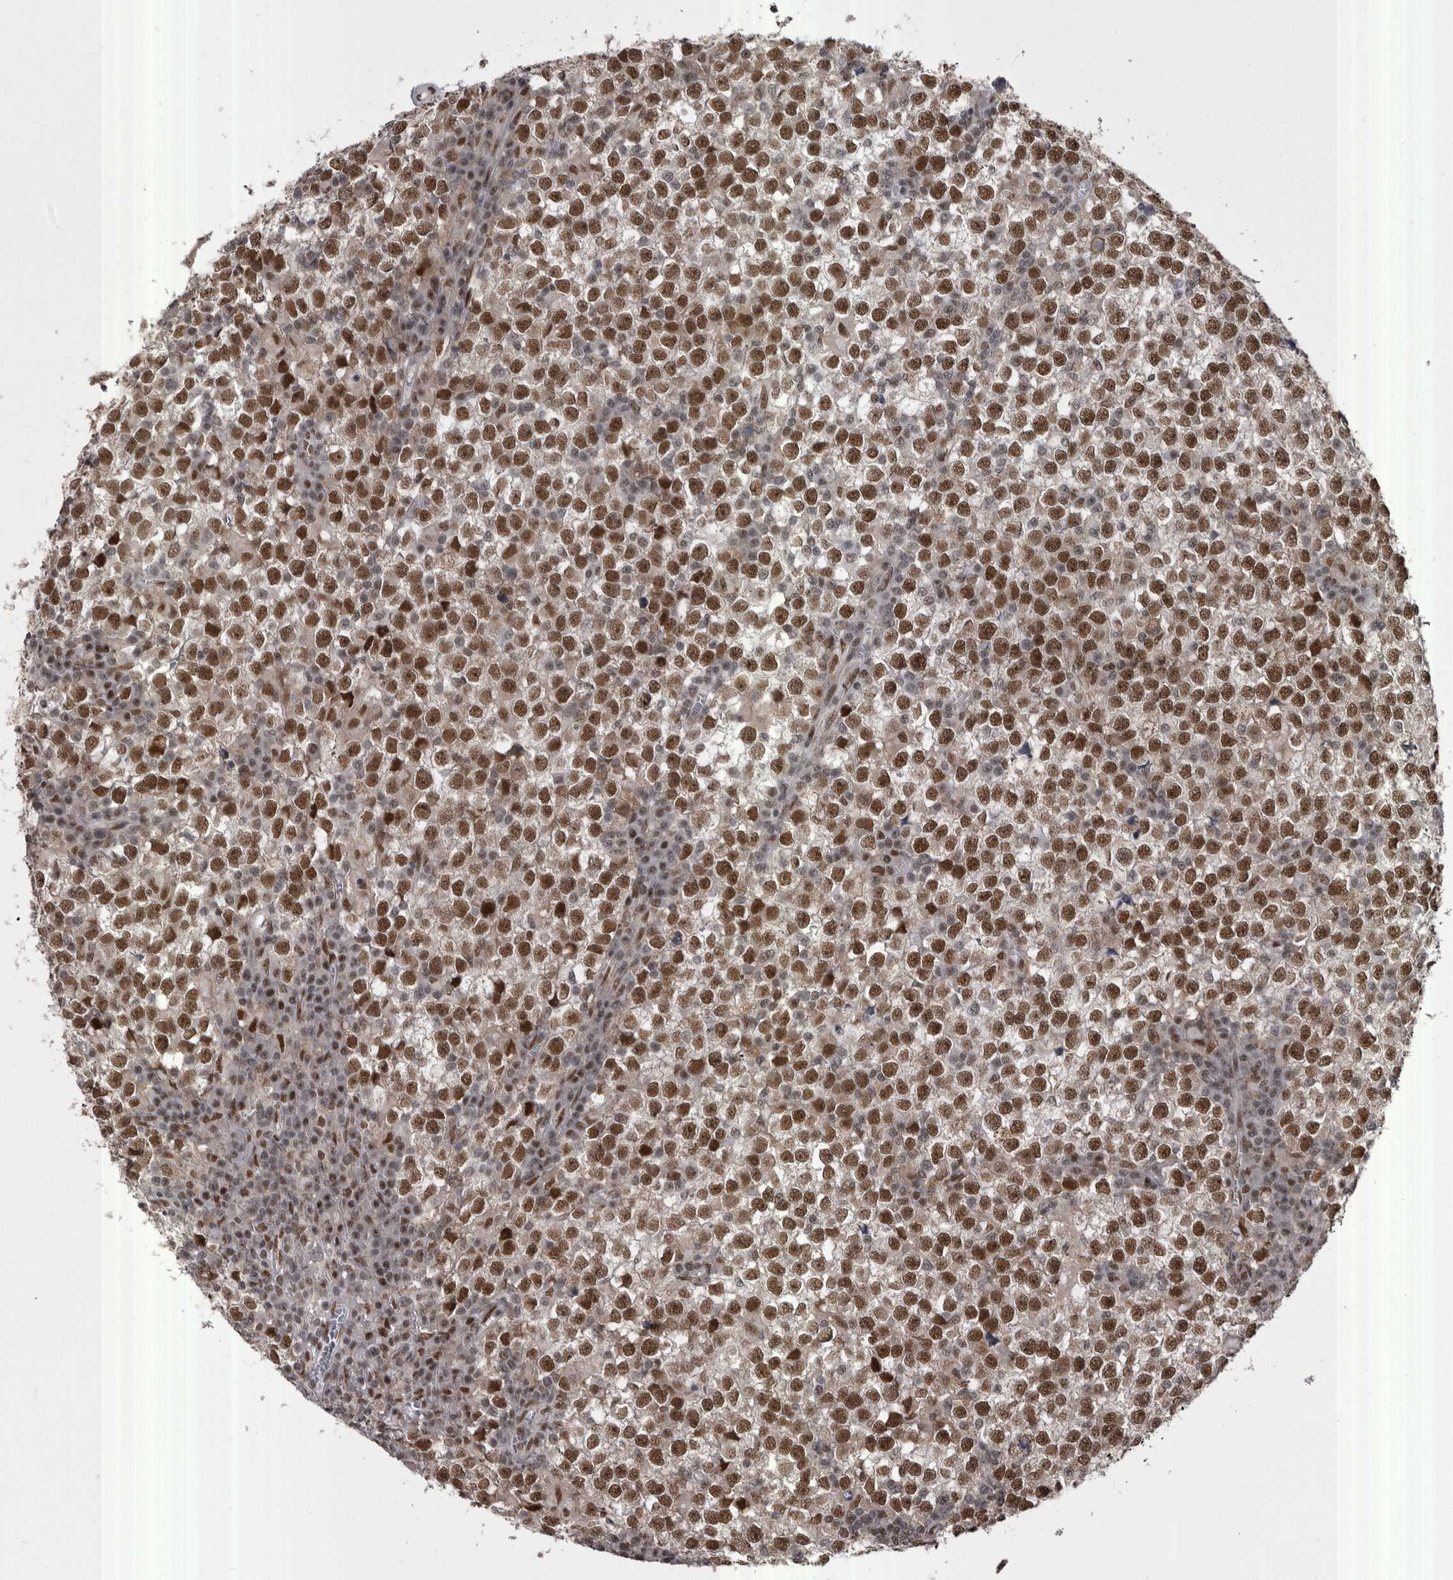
{"staining": {"intensity": "strong", "quantity": ">75%", "location": "nuclear"}, "tissue": "testis cancer", "cell_type": "Tumor cells", "image_type": "cancer", "snomed": [{"axis": "morphology", "description": "Seminoma, NOS"}, {"axis": "topography", "description": "Testis"}], "caption": "Protein expression analysis of human testis cancer (seminoma) reveals strong nuclear expression in approximately >75% of tumor cells.", "gene": "MEPCE", "patient": {"sex": "male", "age": 65}}